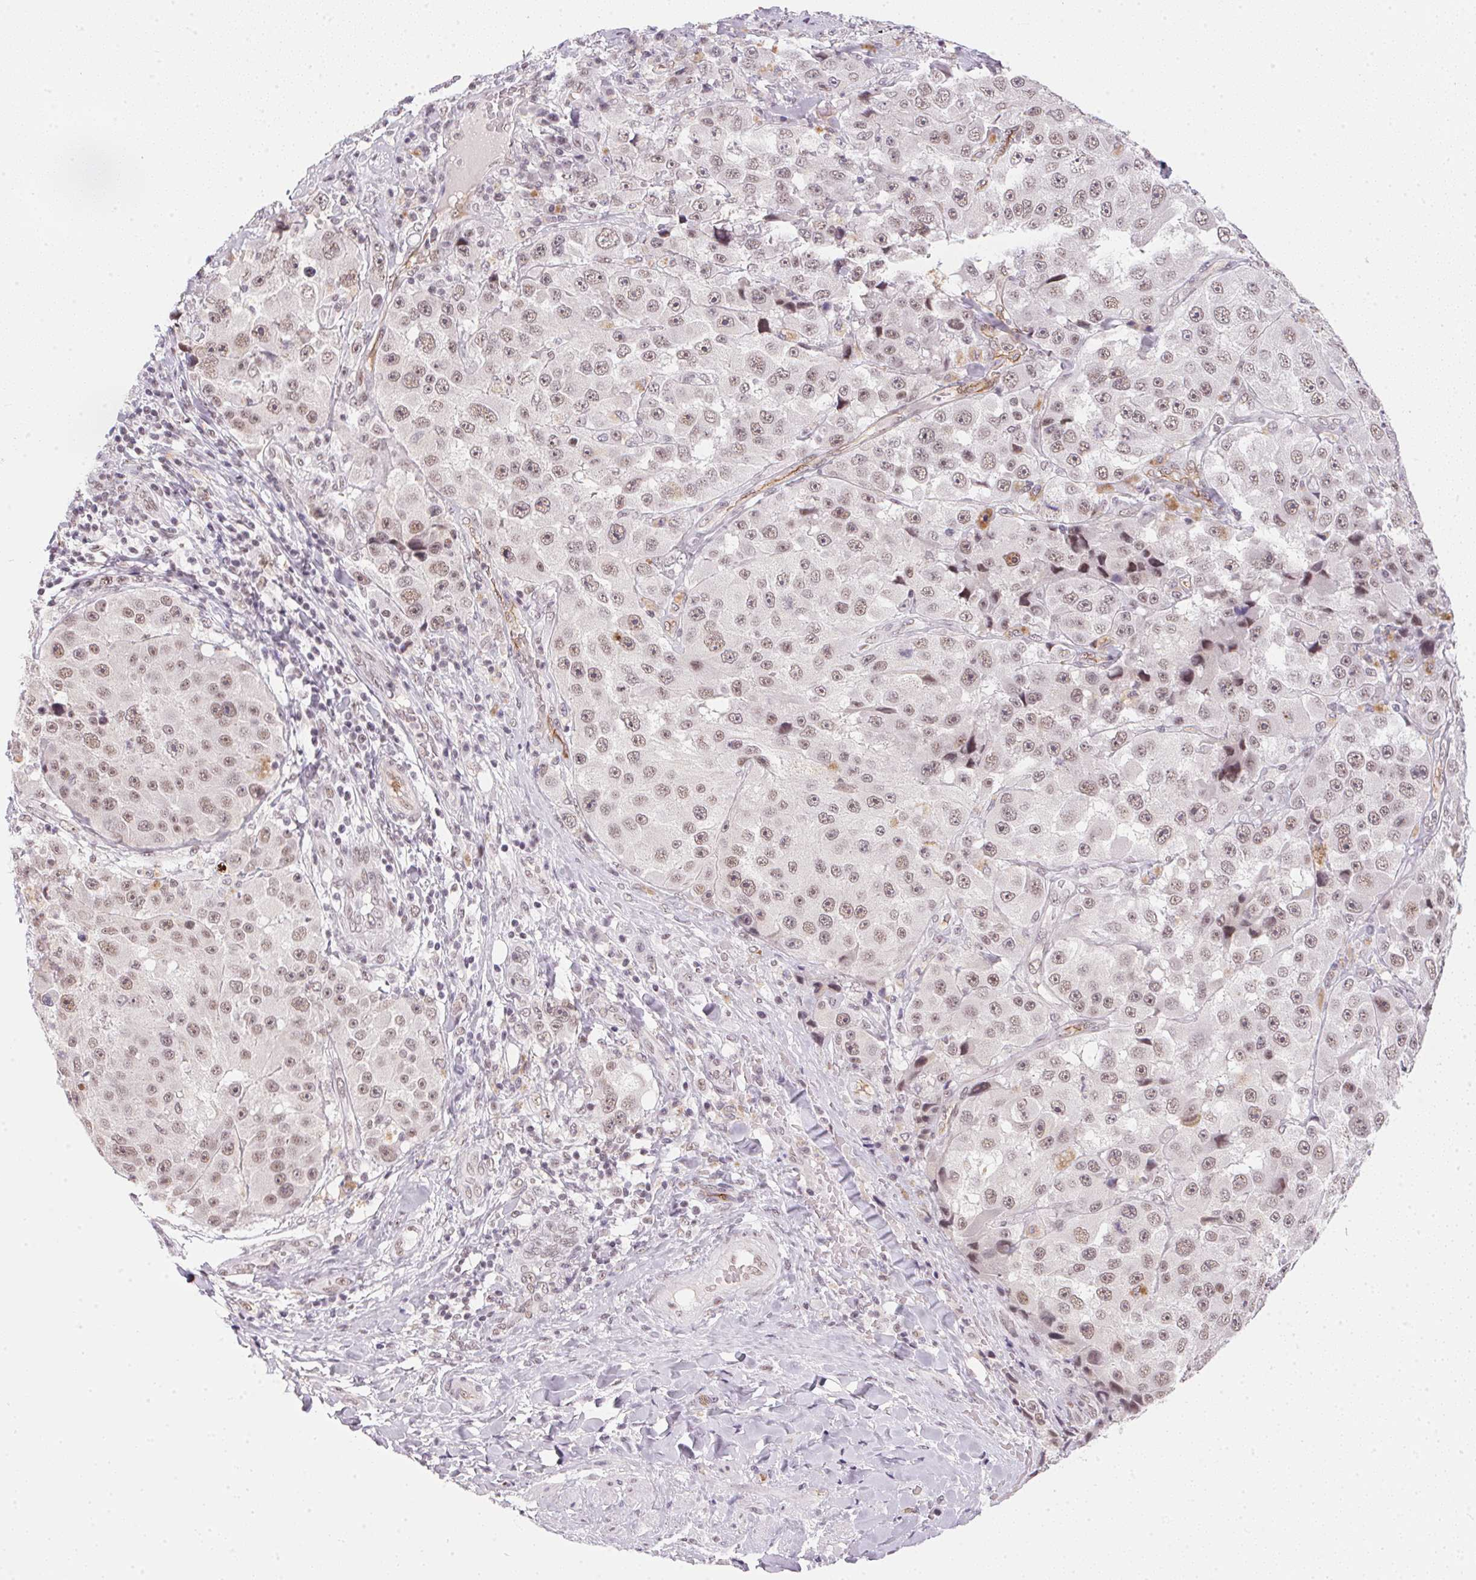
{"staining": {"intensity": "weak", "quantity": ">75%", "location": "nuclear"}, "tissue": "melanoma", "cell_type": "Tumor cells", "image_type": "cancer", "snomed": [{"axis": "morphology", "description": "Malignant melanoma, Metastatic site"}, {"axis": "topography", "description": "Lymph node"}], "caption": "Malignant melanoma (metastatic site) was stained to show a protein in brown. There is low levels of weak nuclear staining in about >75% of tumor cells.", "gene": "SRSF7", "patient": {"sex": "male", "age": 62}}